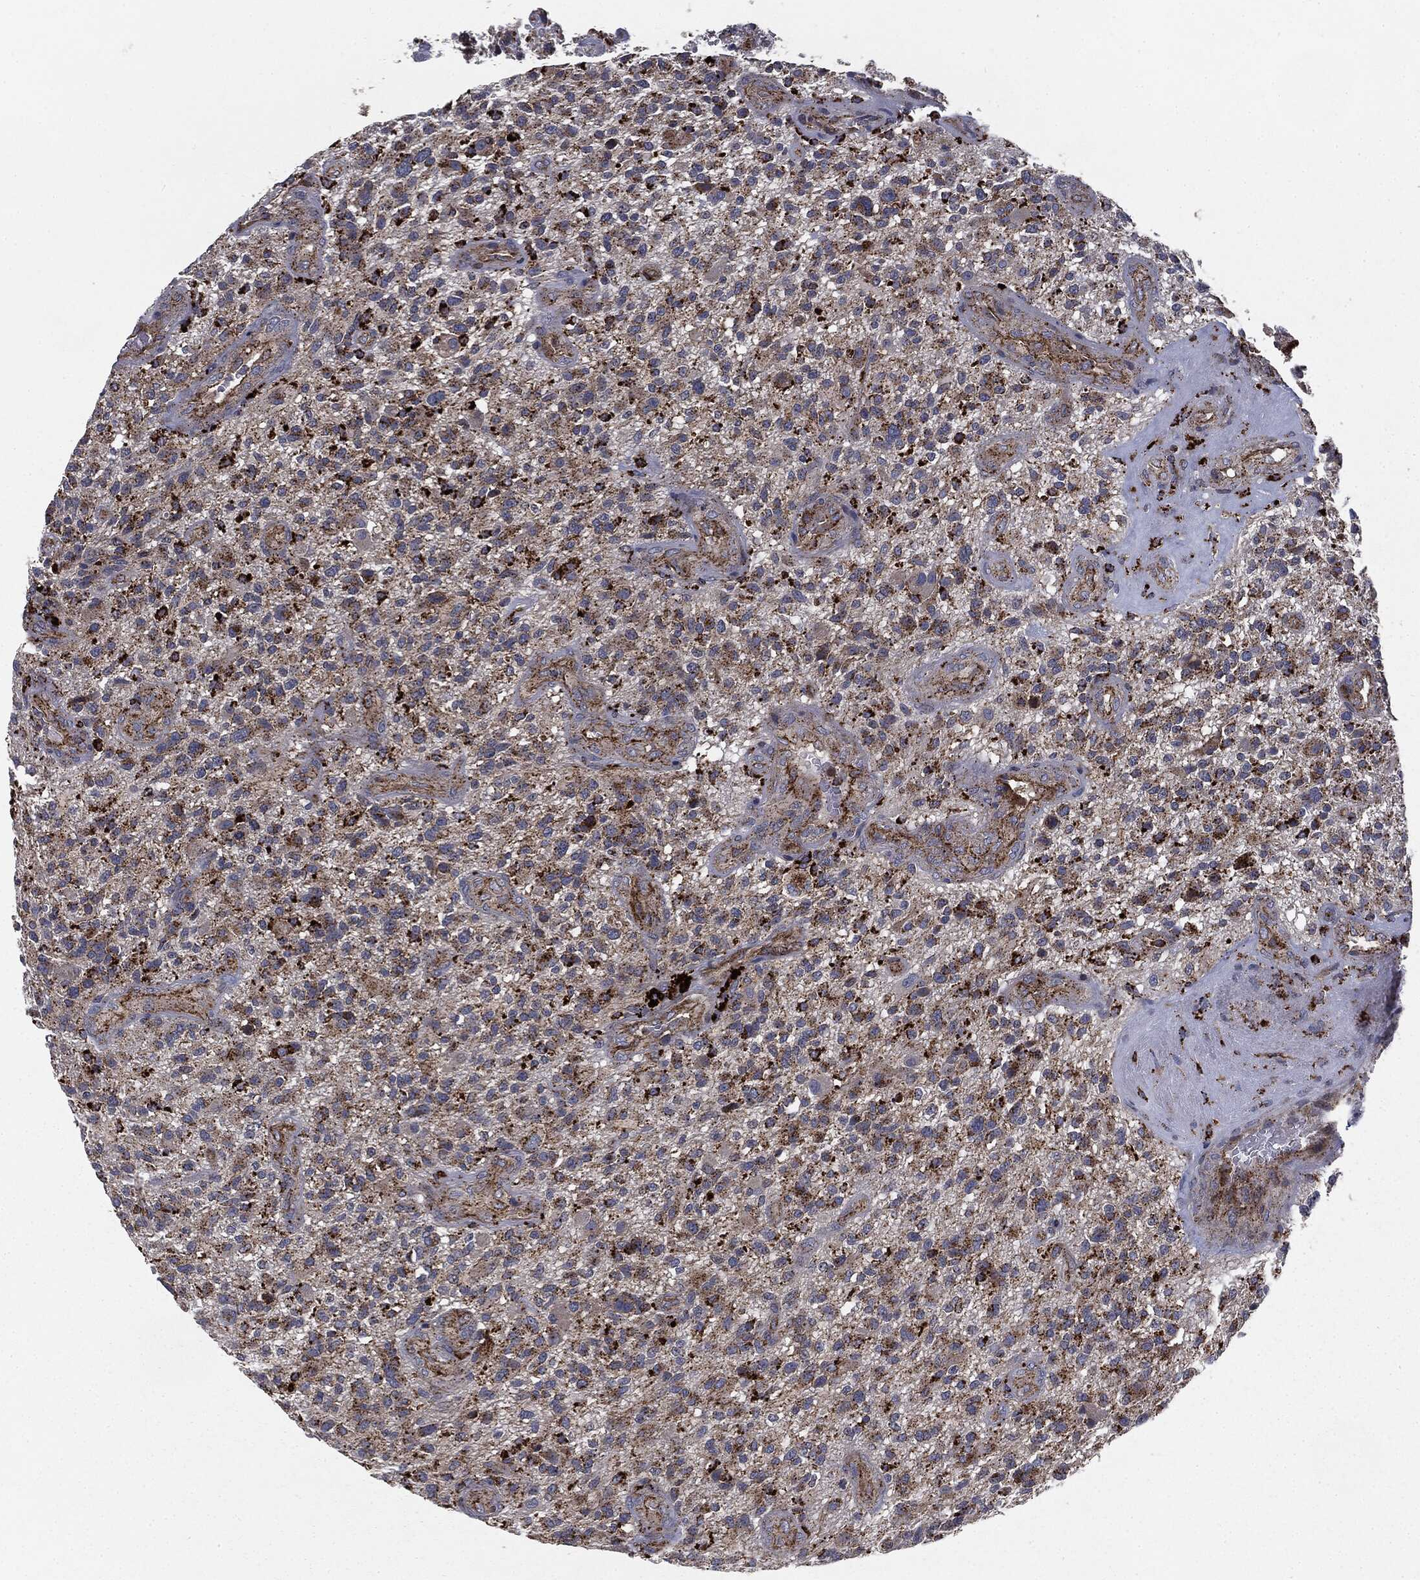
{"staining": {"intensity": "strong", "quantity": "<25%", "location": "cytoplasmic/membranous"}, "tissue": "glioma", "cell_type": "Tumor cells", "image_type": "cancer", "snomed": [{"axis": "morphology", "description": "Glioma, malignant, High grade"}, {"axis": "topography", "description": "Brain"}], "caption": "Malignant high-grade glioma was stained to show a protein in brown. There is medium levels of strong cytoplasmic/membranous staining in about <25% of tumor cells.", "gene": "CTSA", "patient": {"sex": "male", "age": 47}}